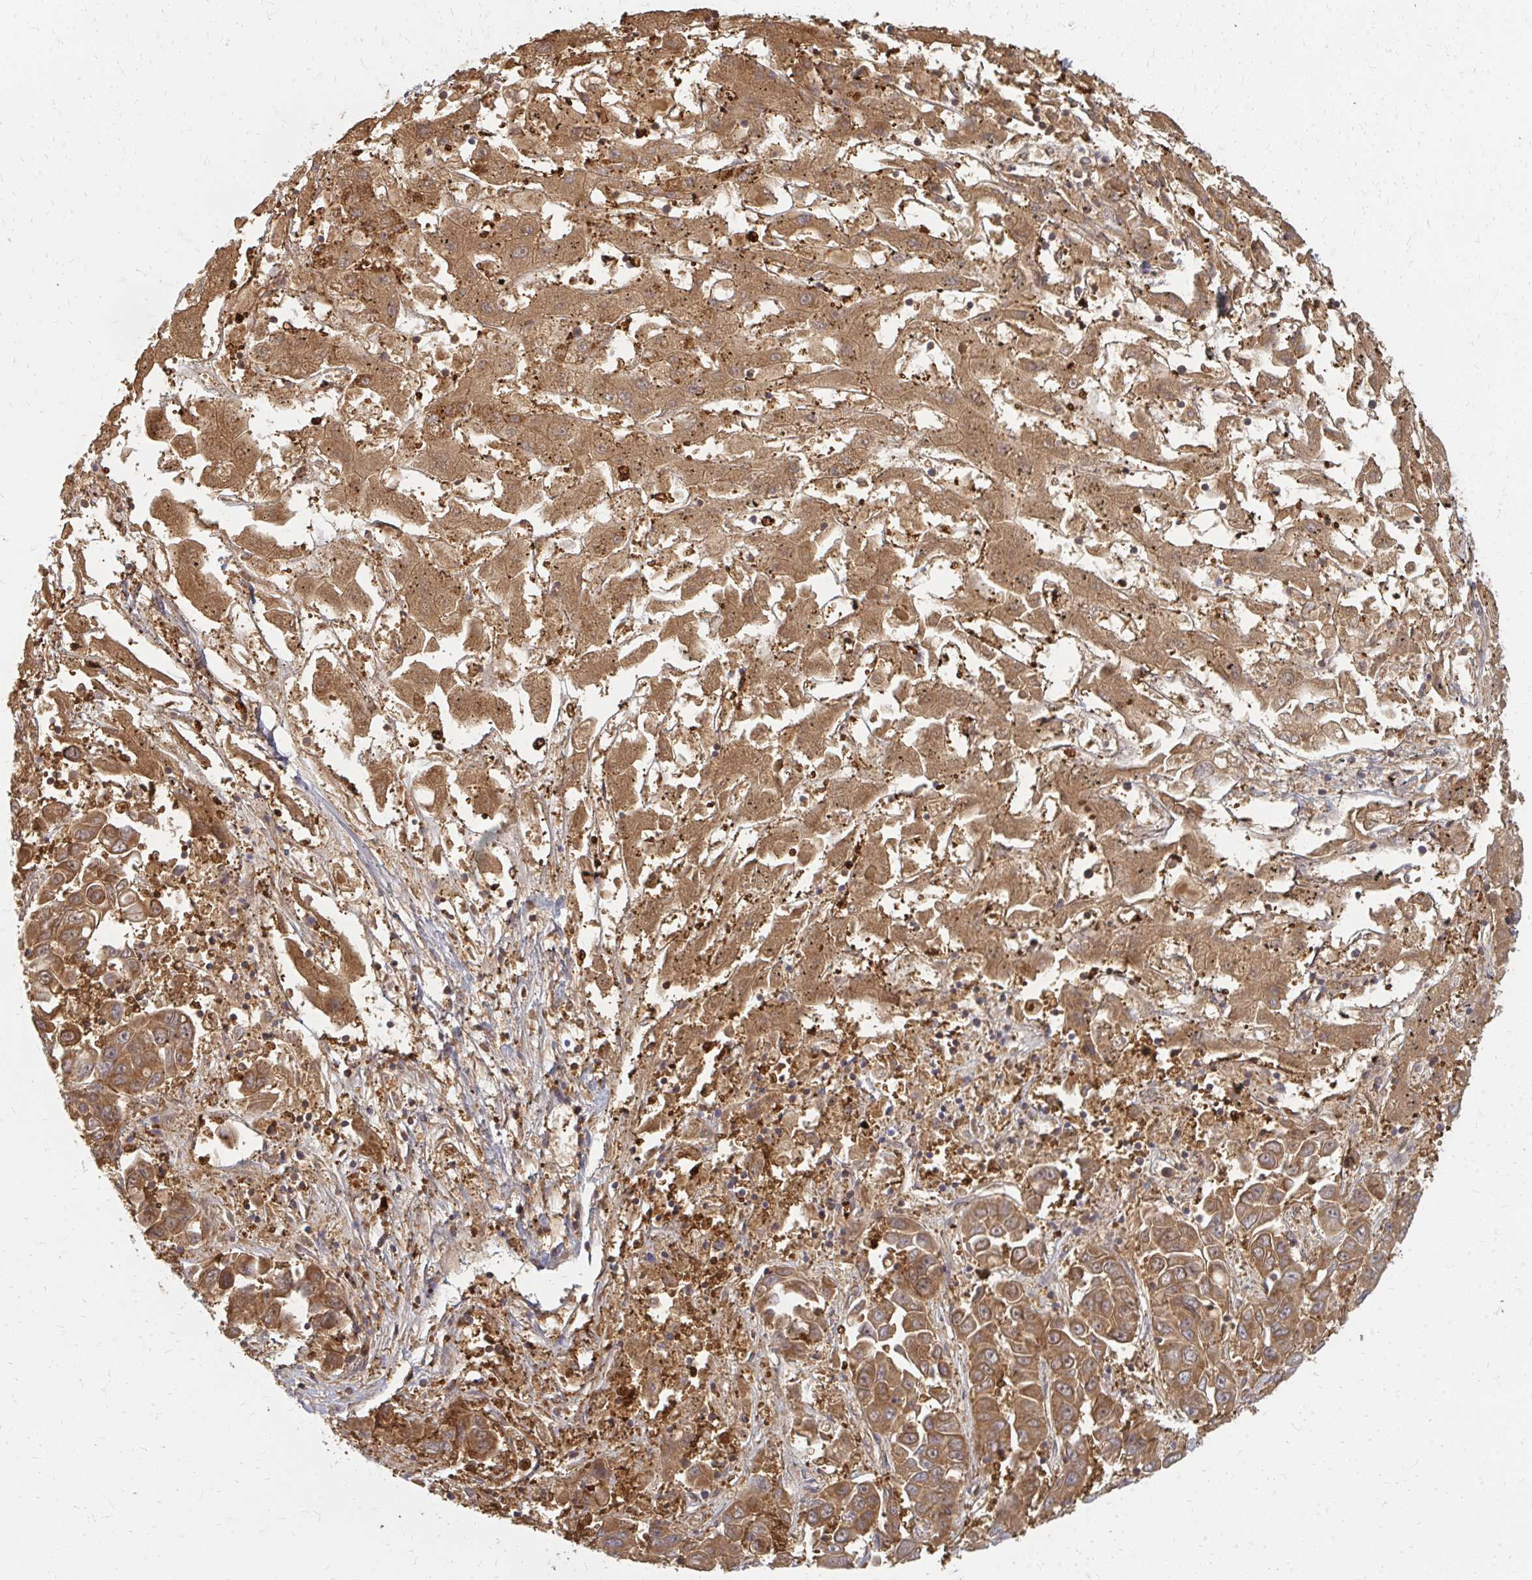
{"staining": {"intensity": "moderate", "quantity": ">75%", "location": "cytoplasmic/membranous"}, "tissue": "liver cancer", "cell_type": "Tumor cells", "image_type": "cancer", "snomed": [{"axis": "morphology", "description": "Cholangiocarcinoma"}, {"axis": "topography", "description": "Liver"}], "caption": "Approximately >75% of tumor cells in cholangiocarcinoma (liver) display moderate cytoplasmic/membranous protein positivity as visualized by brown immunohistochemical staining.", "gene": "ZNF285", "patient": {"sex": "female", "age": 52}}